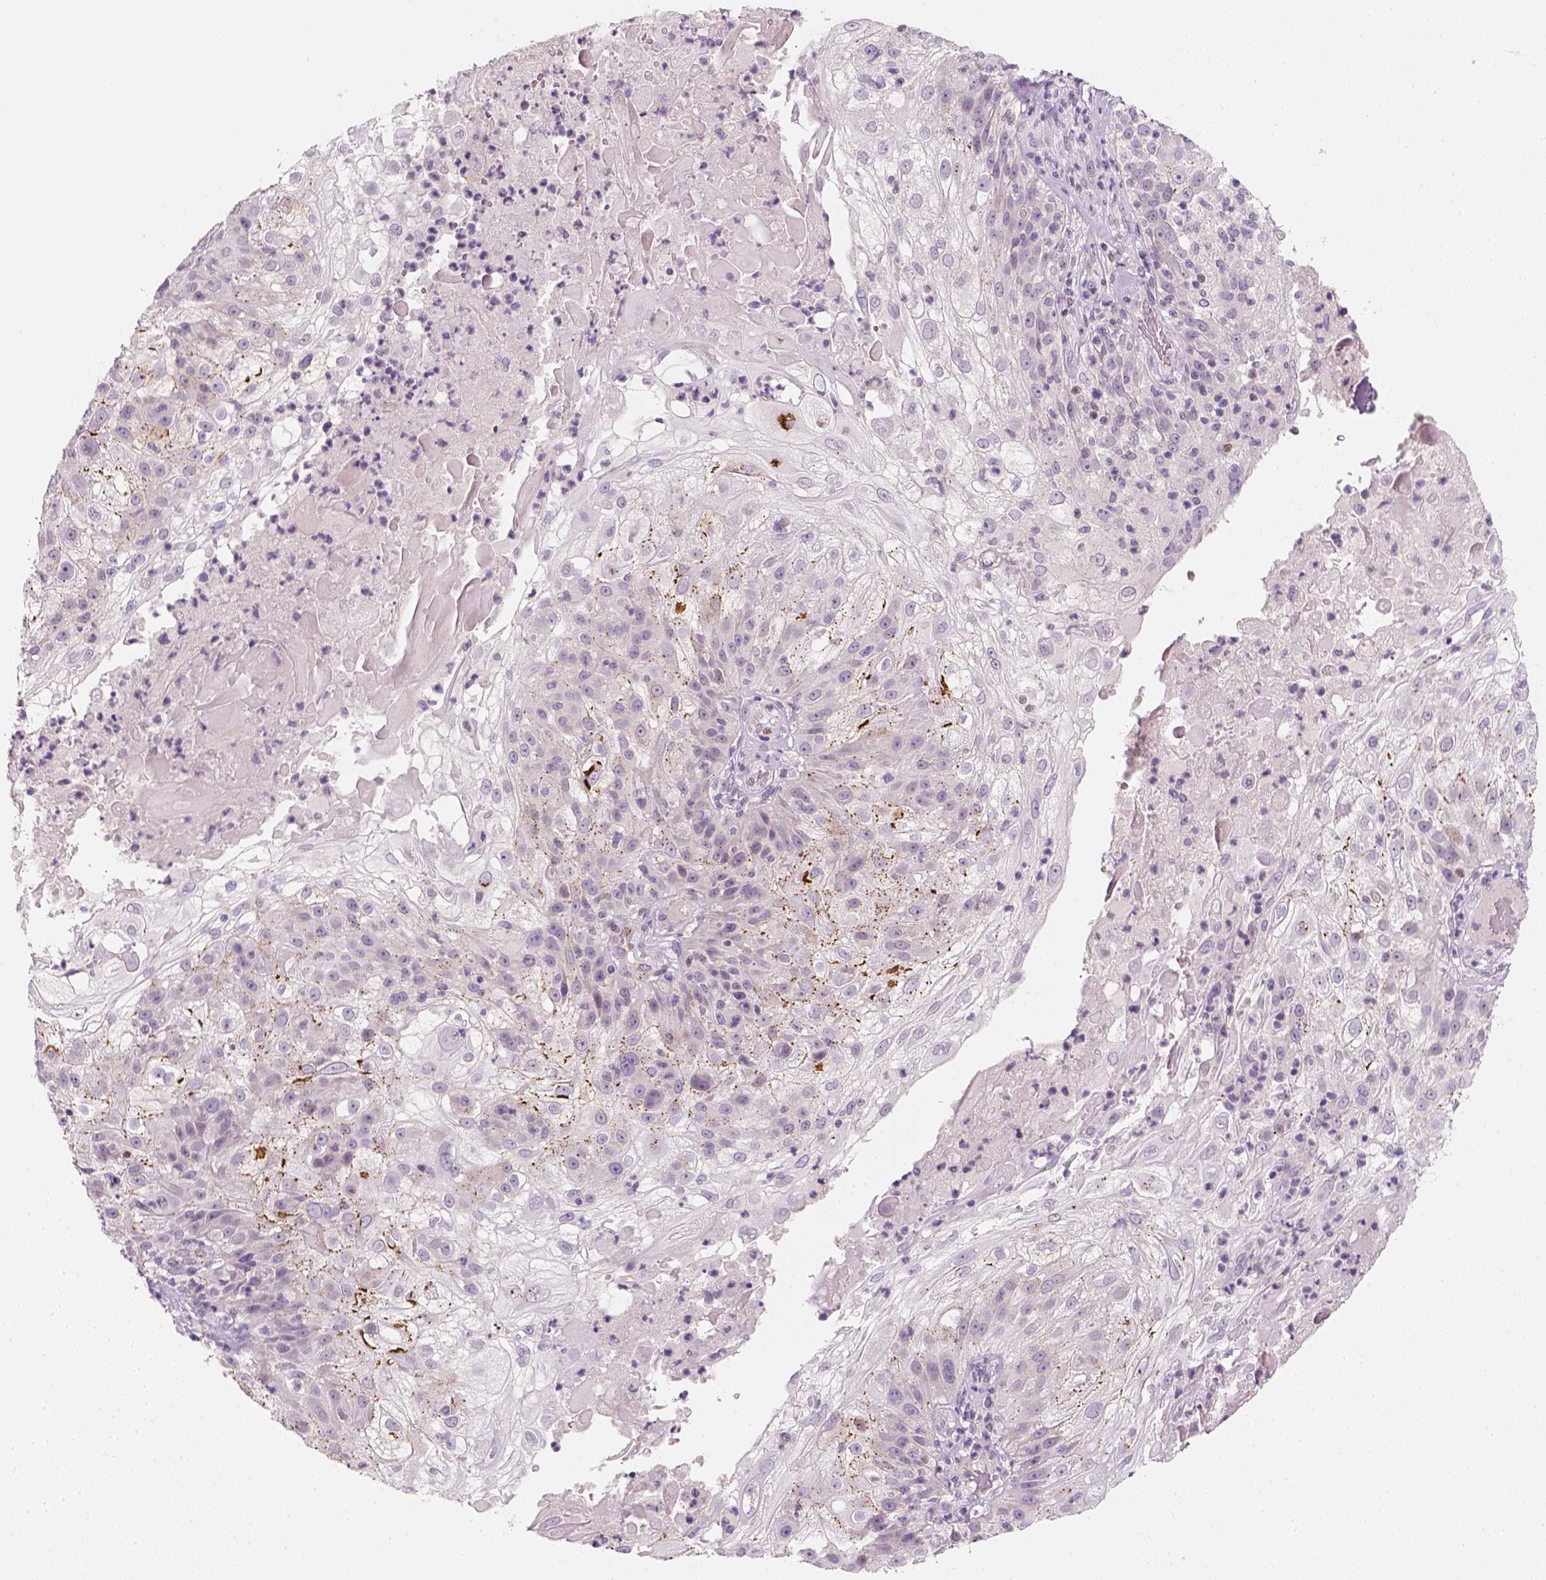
{"staining": {"intensity": "negative", "quantity": "none", "location": "none"}, "tissue": "skin cancer", "cell_type": "Tumor cells", "image_type": "cancer", "snomed": [{"axis": "morphology", "description": "Normal tissue, NOS"}, {"axis": "morphology", "description": "Squamous cell carcinoma, NOS"}, {"axis": "topography", "description": "Skin"}], "caption": "Immunohistochemistry (IHC) histopathology image of neoplastic tissue: skin squamous cell carcinoma stained with DAB (3,3'-diaminobenzidine) demonstrates no significant protein positivity in tumor cells.", "gene": "TP53", "patient": {"sex": "female", "age": 83}}